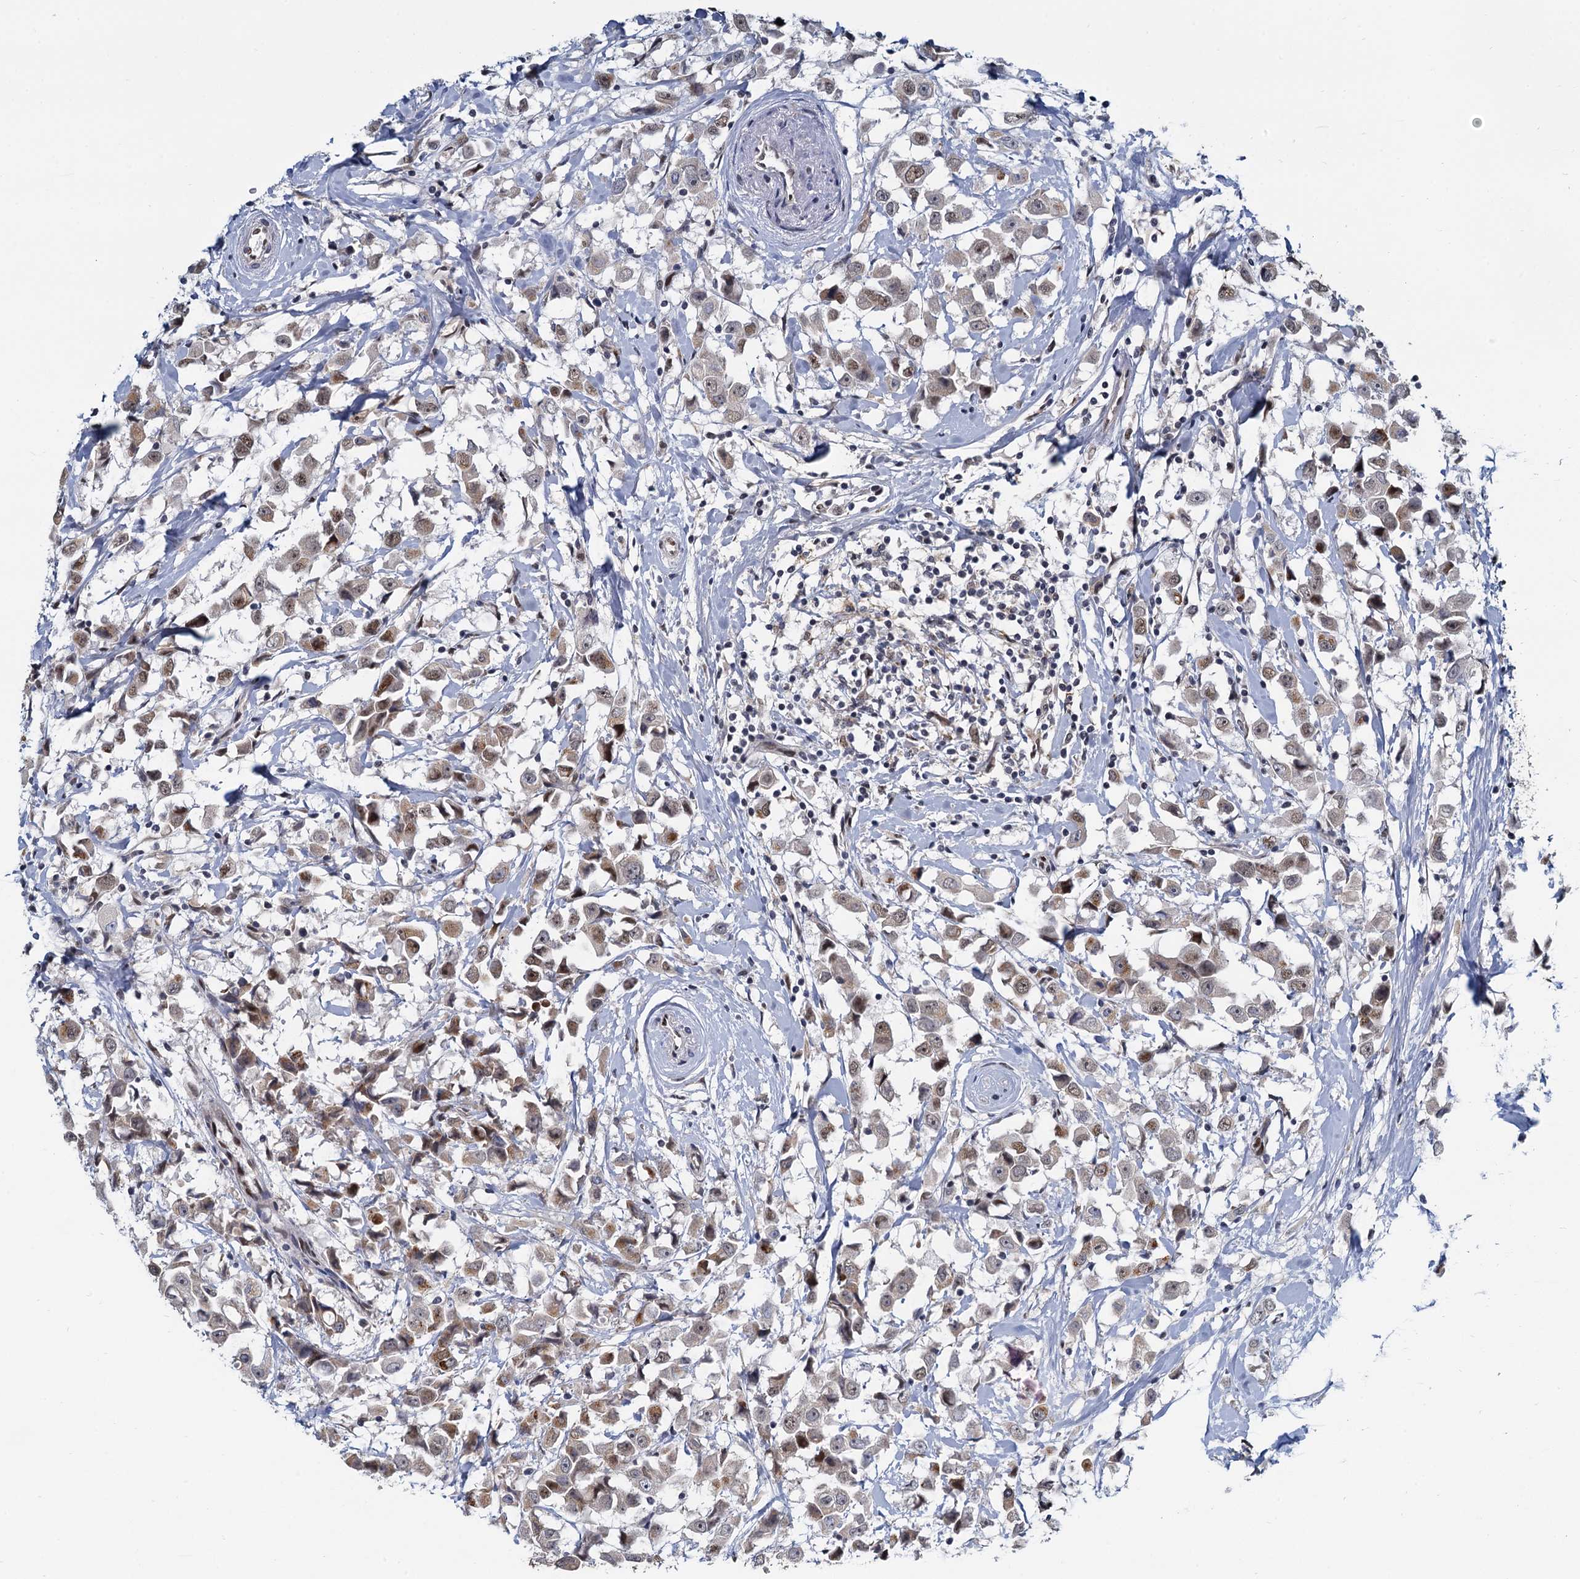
{"staining": {"intensity": "weak", "quantity": ">75%", "location": "cytoplasmic/membranous"}, "tissue": "breast cancer", "cell_type": "Tumor cells", "image_type": "cancer", "snomed": [{"axis": "morphology", "description": "Duct carcinoma"}, {"axis": "topography", "description": "Breast"}], "caption": "DAB immunohistochemical staining of human breast cancer (infiltrating ductal carcinoma) exhibits weak cytoplasmic/membranous protein expression in approximately >75% of tumor cells.", "gene": "RPRD1A", "patient": {"sex": "female", "age": 61}}